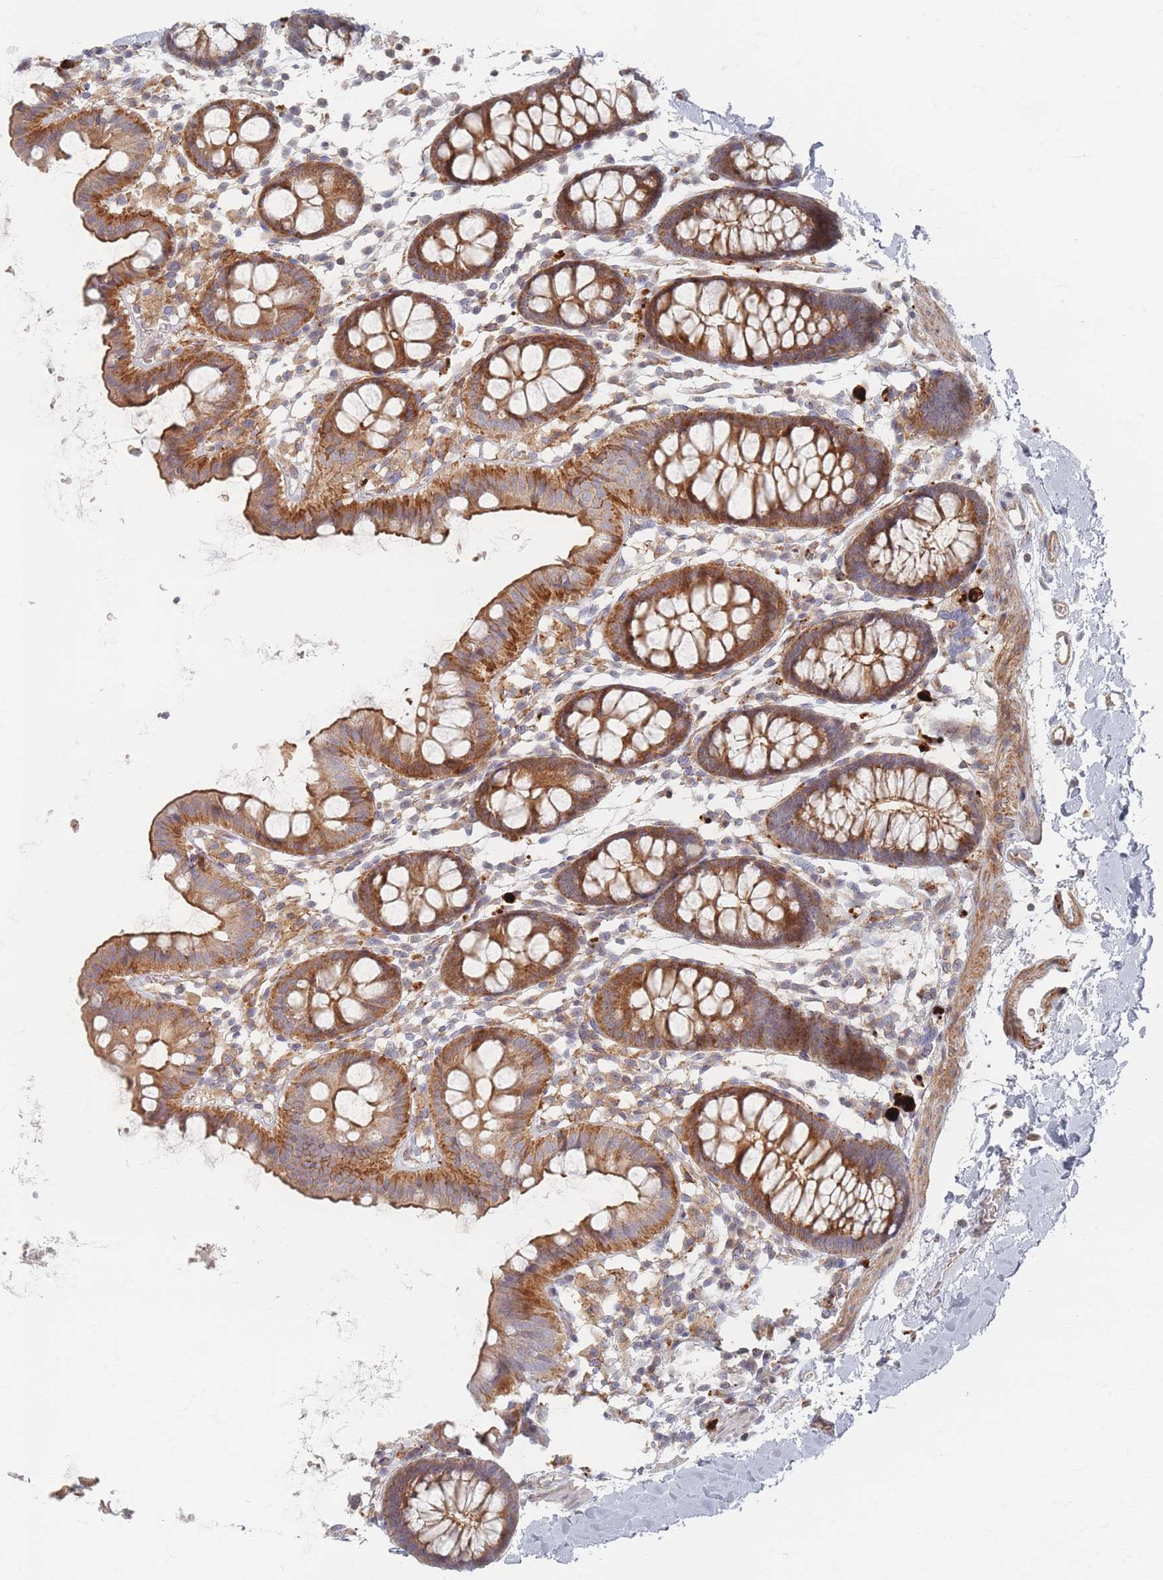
{"staining": {"intensity": "strong", "quantity": ">75%", "location": "cytoplasmic/membranous"}, "tissue": "colon", "cell_type": "Endothelial cells", "image_type": "normal", "snomed": [{"axis": "morphology", "description": "Normal tissue, NOS"}, {"axis": "topography", "description": "Colon"}], "caption": "Colon stained with IHC displays strong cytoplasmic/membranous staining in approximately >75% of endothelial cells.", "gene": "ZKSCAN7", "patient": {"sex": "male", "age": 75}}